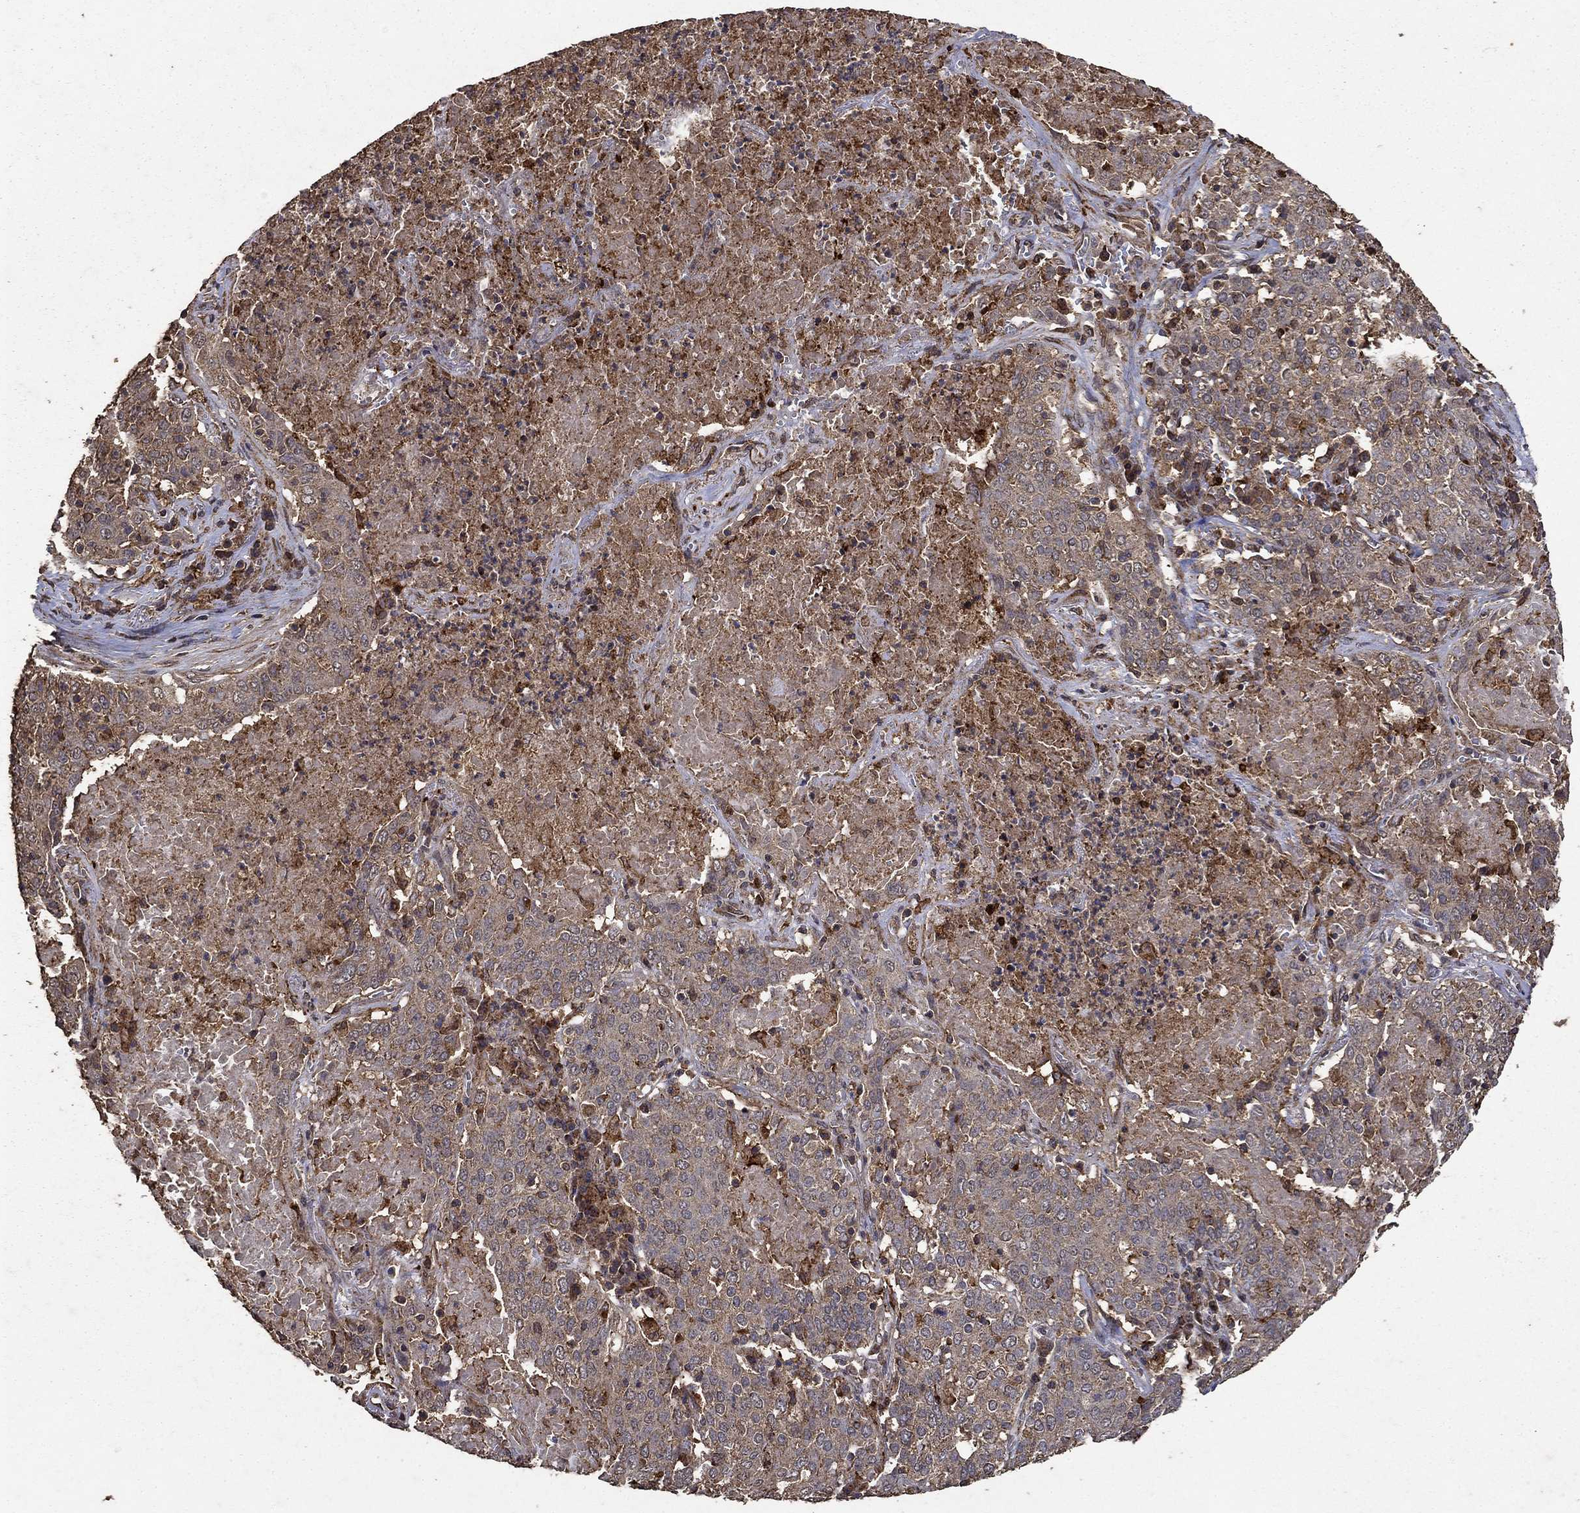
{"staining": {"intensity": "weak", "quantity": "25%-75%", "location": "cytoplasmic/membranous"}, "tissue": "lung cancer", "cell_type": "Tumor cells", "image_type": "cancer", "snomed": [{"axis": "morphology", "description": "Squamous cell carcinoma, NOS"}, {"axis": "topography", "description": "Lung"}], "caption": "A photomicrograph showing weak cytoplasmic/membranous expression in about 25%-75% of tumor cells in squamous cell carcinoma (lung), as visualized by brown immunohistochemical staining.", "gene": "IFRD1", "patient": {"sex": "male", "age": 82}}